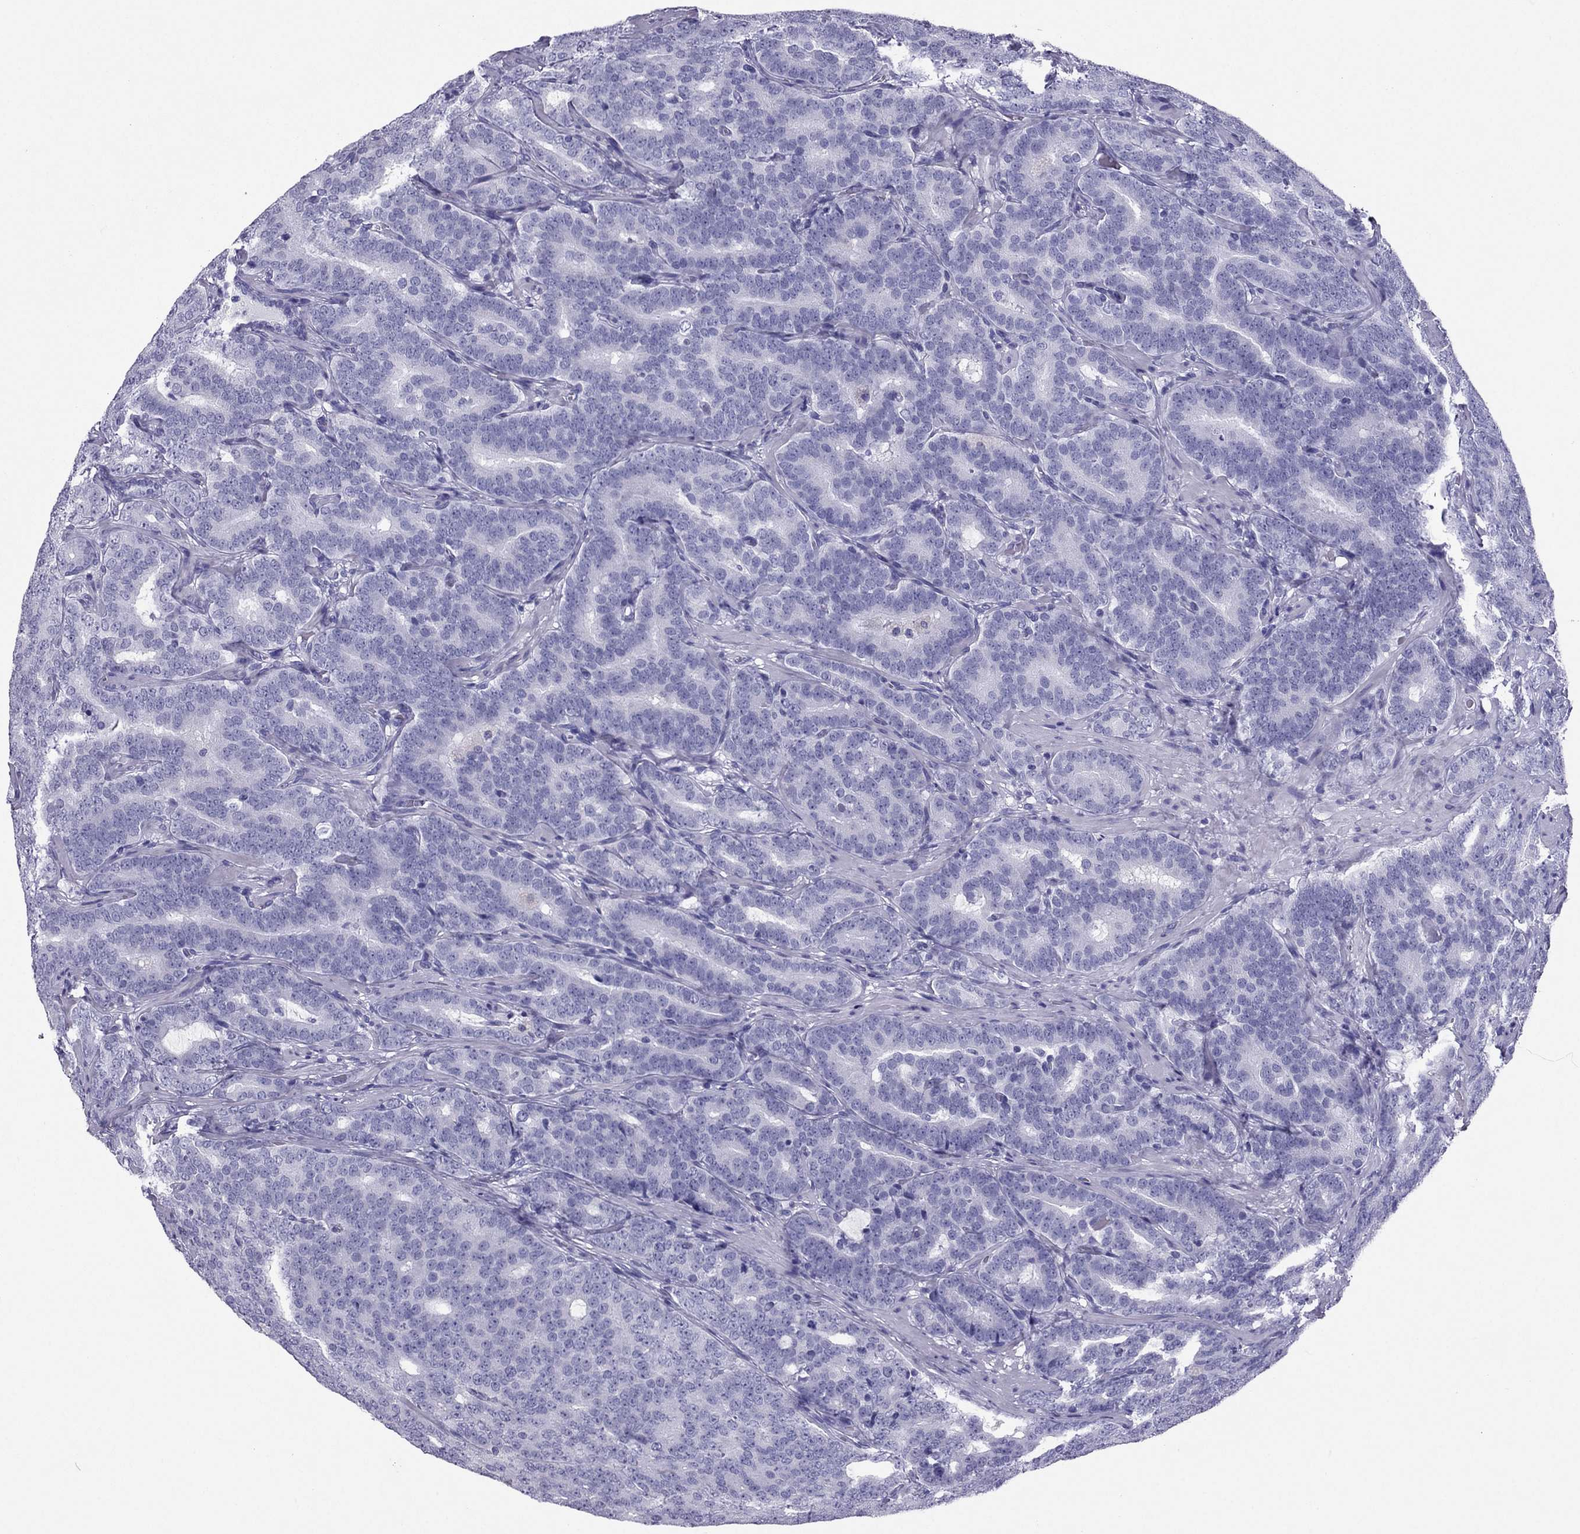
{"staining": {"intensity": "negative", "quantity": "none", "location": "none"}, "tissue": "prostate cancer", "cell_type": "Tumor cells", "image_type": "cancer", "snomed": [{"axis": "morphology", "description": "Adenocarcinoma, NOS"}, {"axis": "topography", "description": "Prostate"}], "caption": "A high-resolution photomicrograph shows immunohistochemistry (IHC) staining of prostate cancer (adenocarcinoma), which shows no significant positivity in tumor cells.", "gene": "PDE6A", "patient": {"sex": "male", "age": 71}}